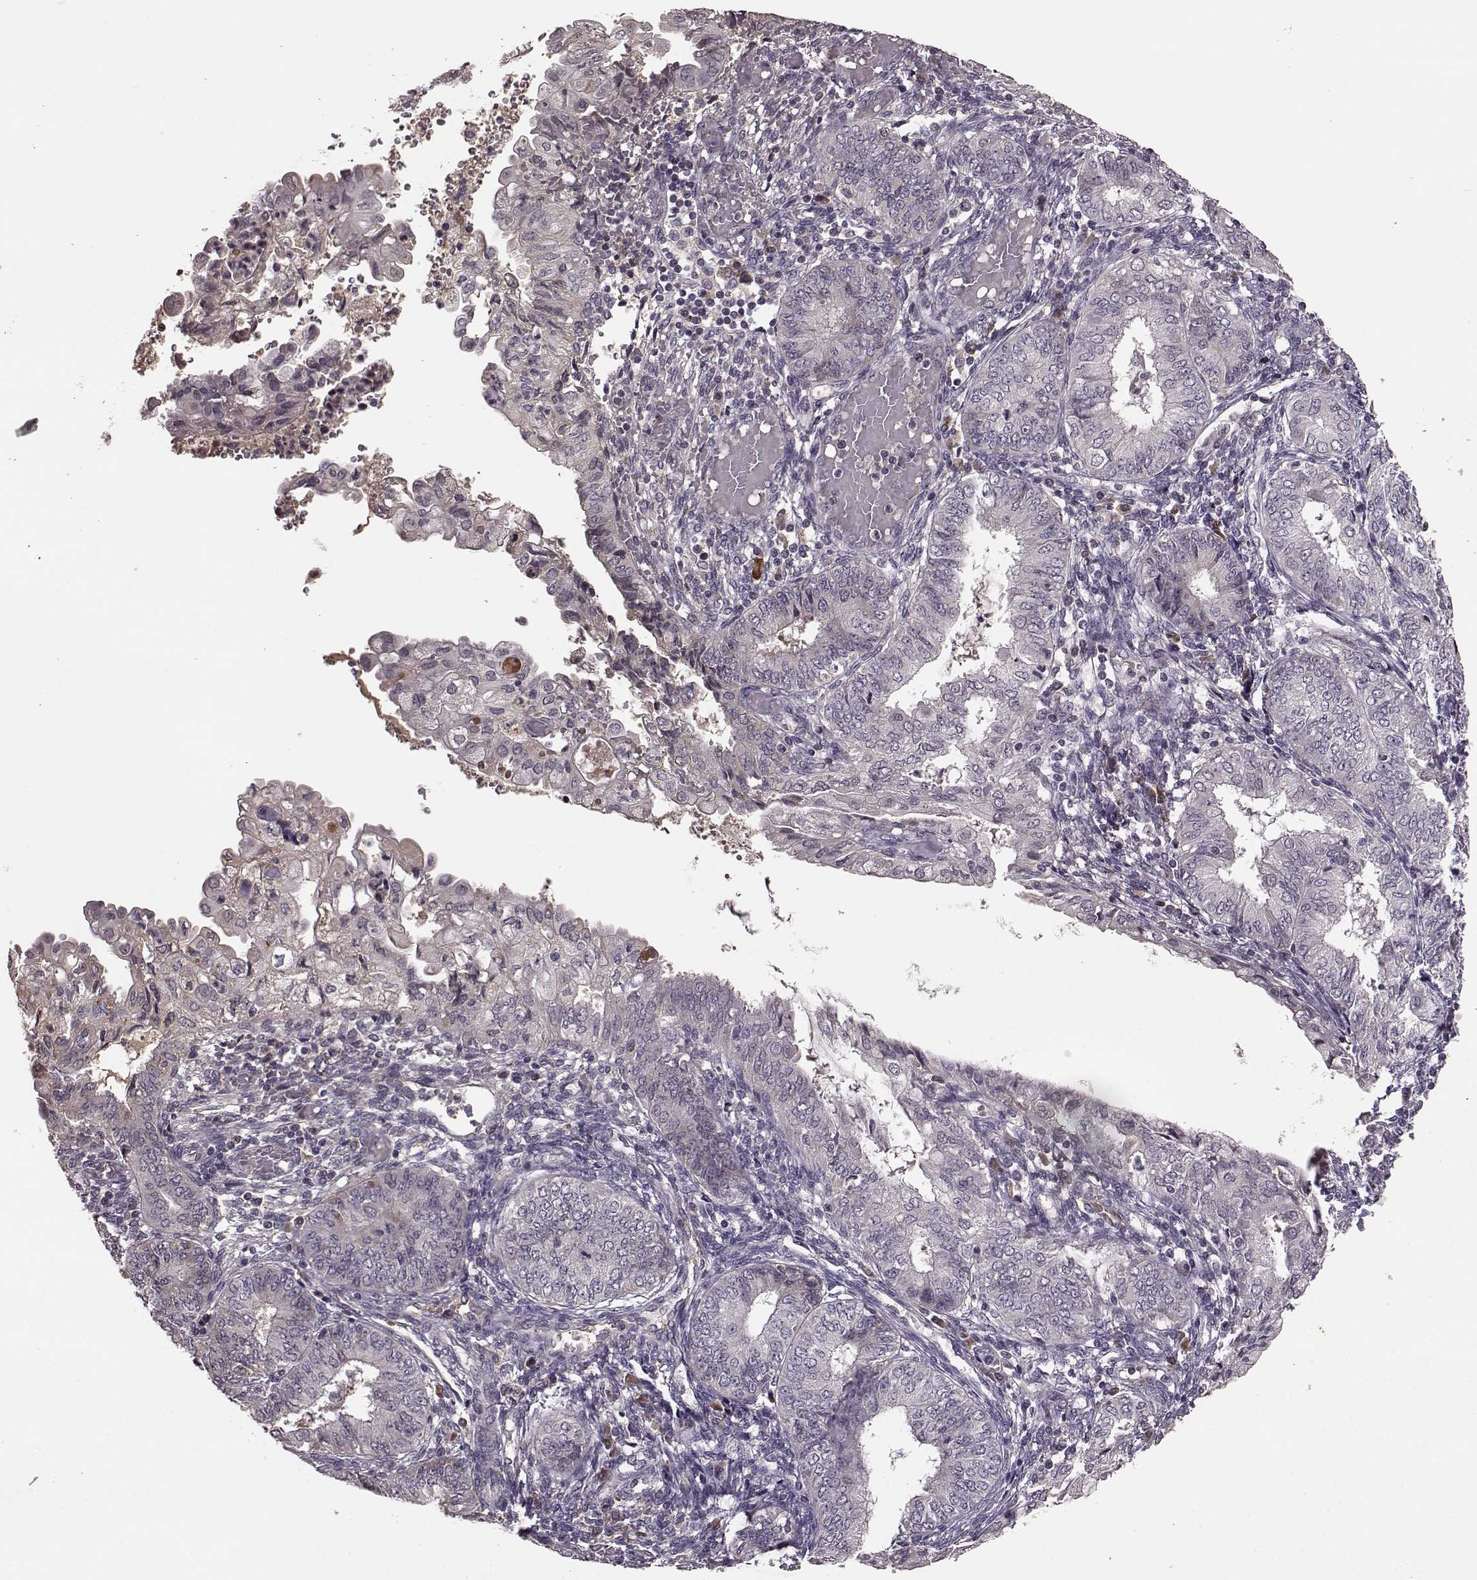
{"staining": {"intensity": "negative", "quantity": "none", "location": "none"}, "tissue": "endometrial cancer", "cell_type": "Tumor cells", "image_type": "cancer", "snomed": [{"axis": "morphology", "description": "Adenocarcinoma, NOS"}, {"axis": "topography", "description": "Endometrium"}], "caption": "This is an IHC photomicrograph of human endometrial cancer. There is no staining in tumor cells.", "gene": "NRL", "patient": {"sex": "female", "age": 68}}